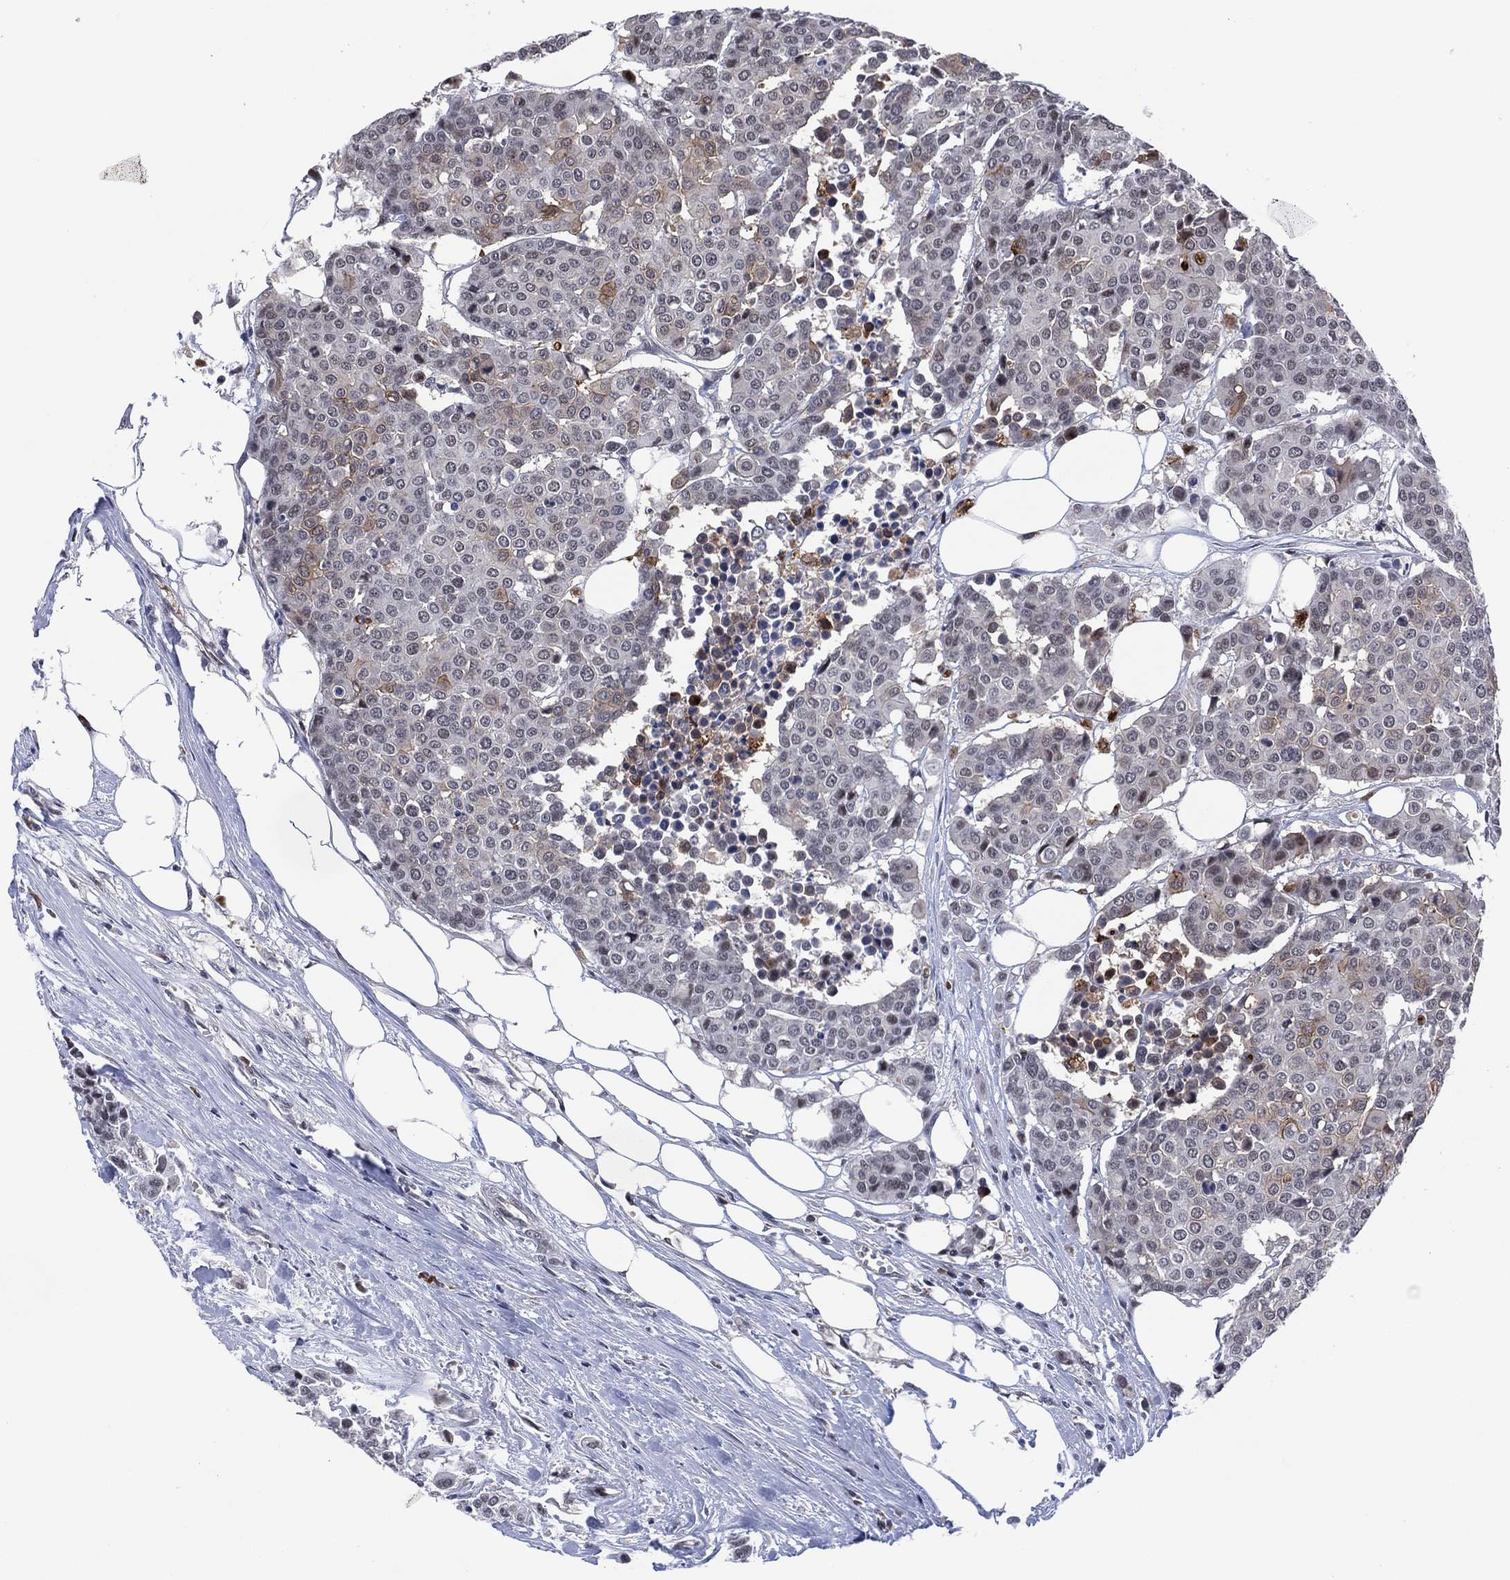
{"staining": {"intensity": "weak", "quantity": "<25%", "location": "cytoplasmic/membranous"}, "tissue": "carcinoid", "cell_type": "Tumor cells", "image_type": "cancer", "snomed": [{"axis": "morphology", "description": "Carcinoid, malignant, NOS"}, {"axis": "topography", "description": "Colon"}], "caption": "Immunohistochemistry micrograph of neoplastic tissue: human carcinoid stained with DAB displays no significant protein expression in tumor cells.", "gene": "DPP4", "patient": {"sex": "male", "age": 81}}